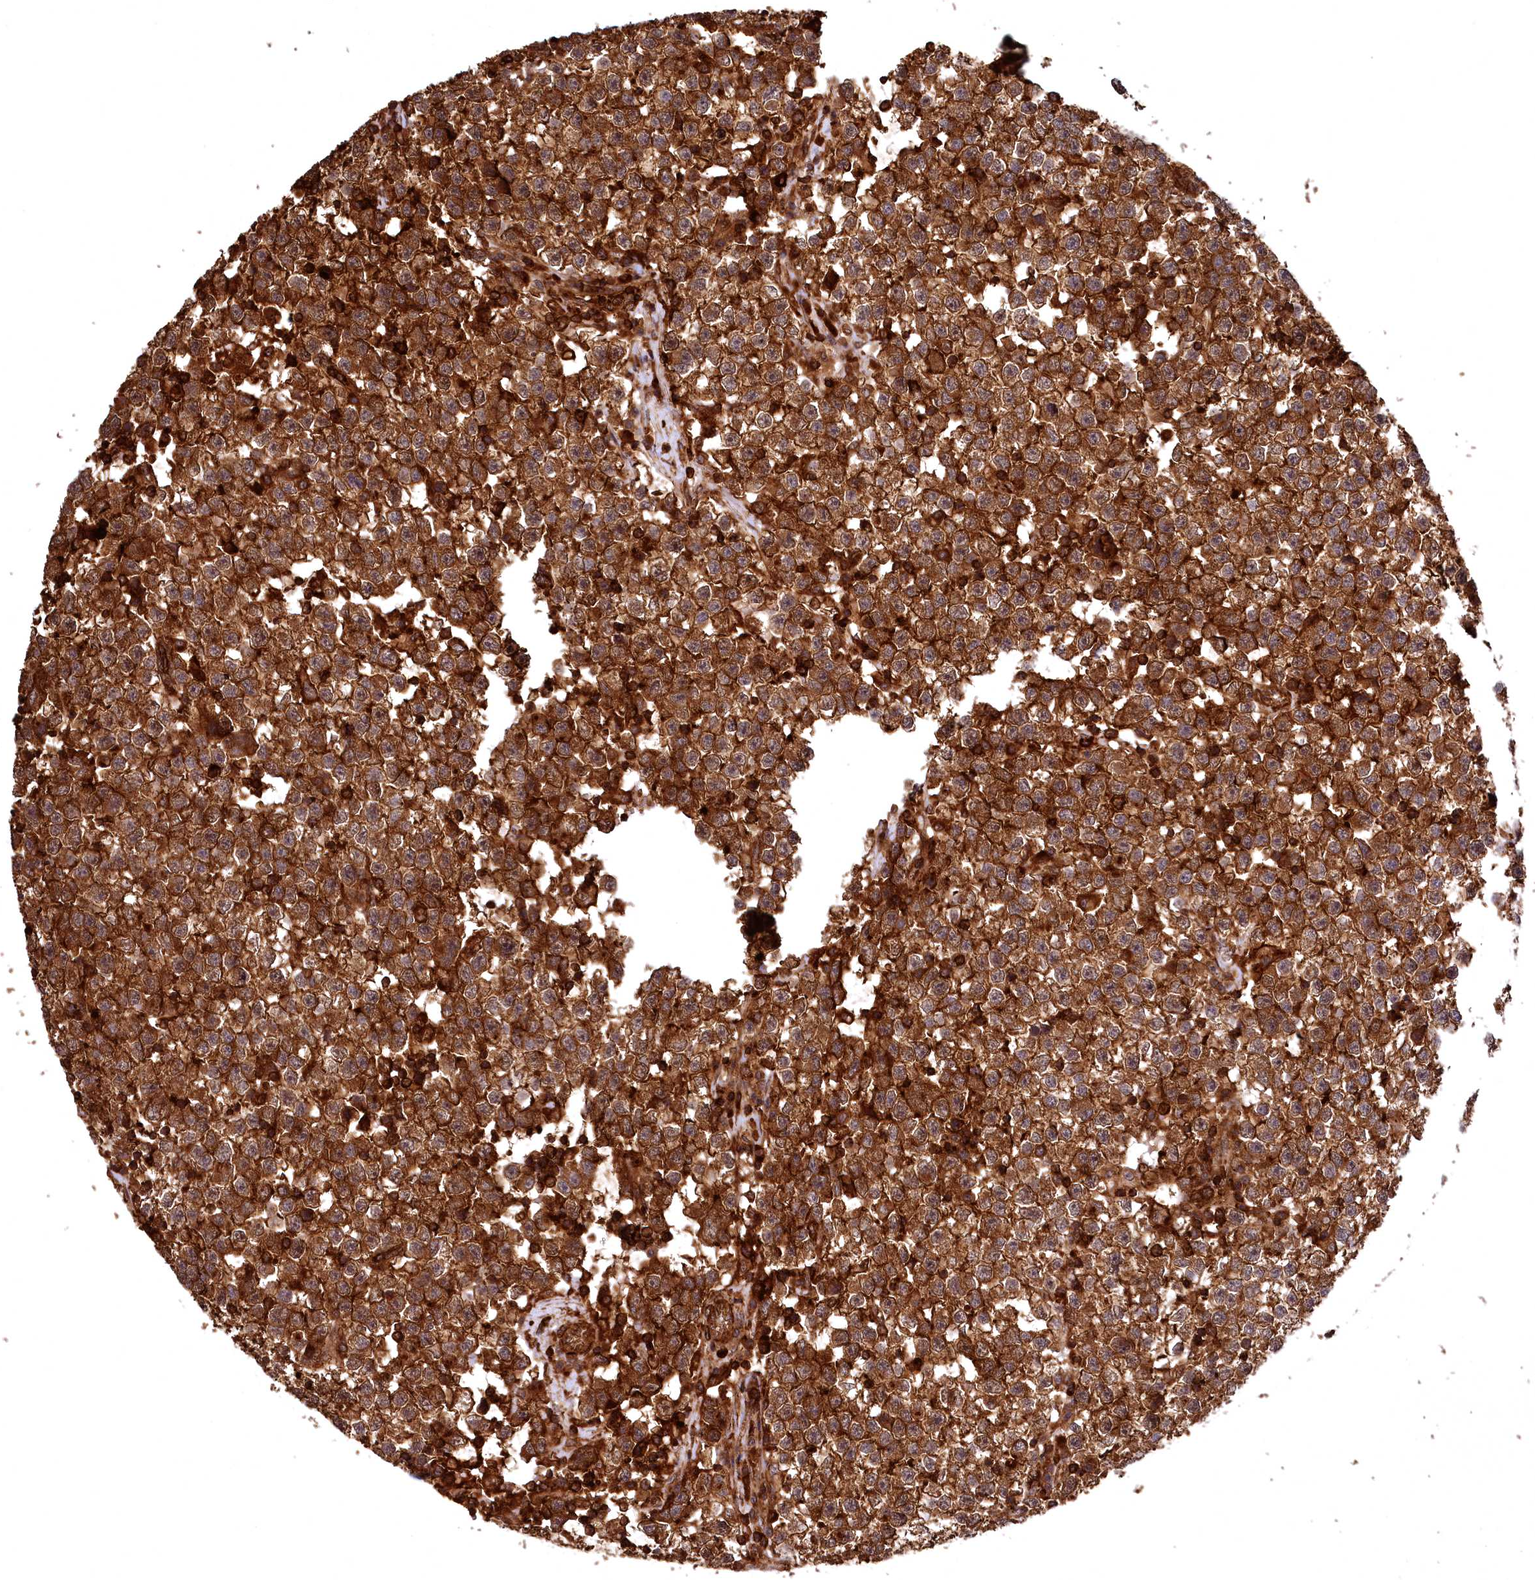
{"staining": {"intensity": "strong", "quantity": ">75%", "location": "cytoplasmic/membranous"}, "tissue": "testis cancer", "cell_type": "Tumor cells", "image_type": "cancer", "snomed": [{"axis": "morphology", "description": "Seminoma, NOS"}, {"axis": "topography", "description": "Testis"}], "caption": "There is high levels of strong cytoplasmic/membranous positivity in tumor cells of testis cancer, as demonstrated by immunohistochemical staining (brown color).", "gene": "STUB1", "patient": {"sex": "male", "age": 22}}